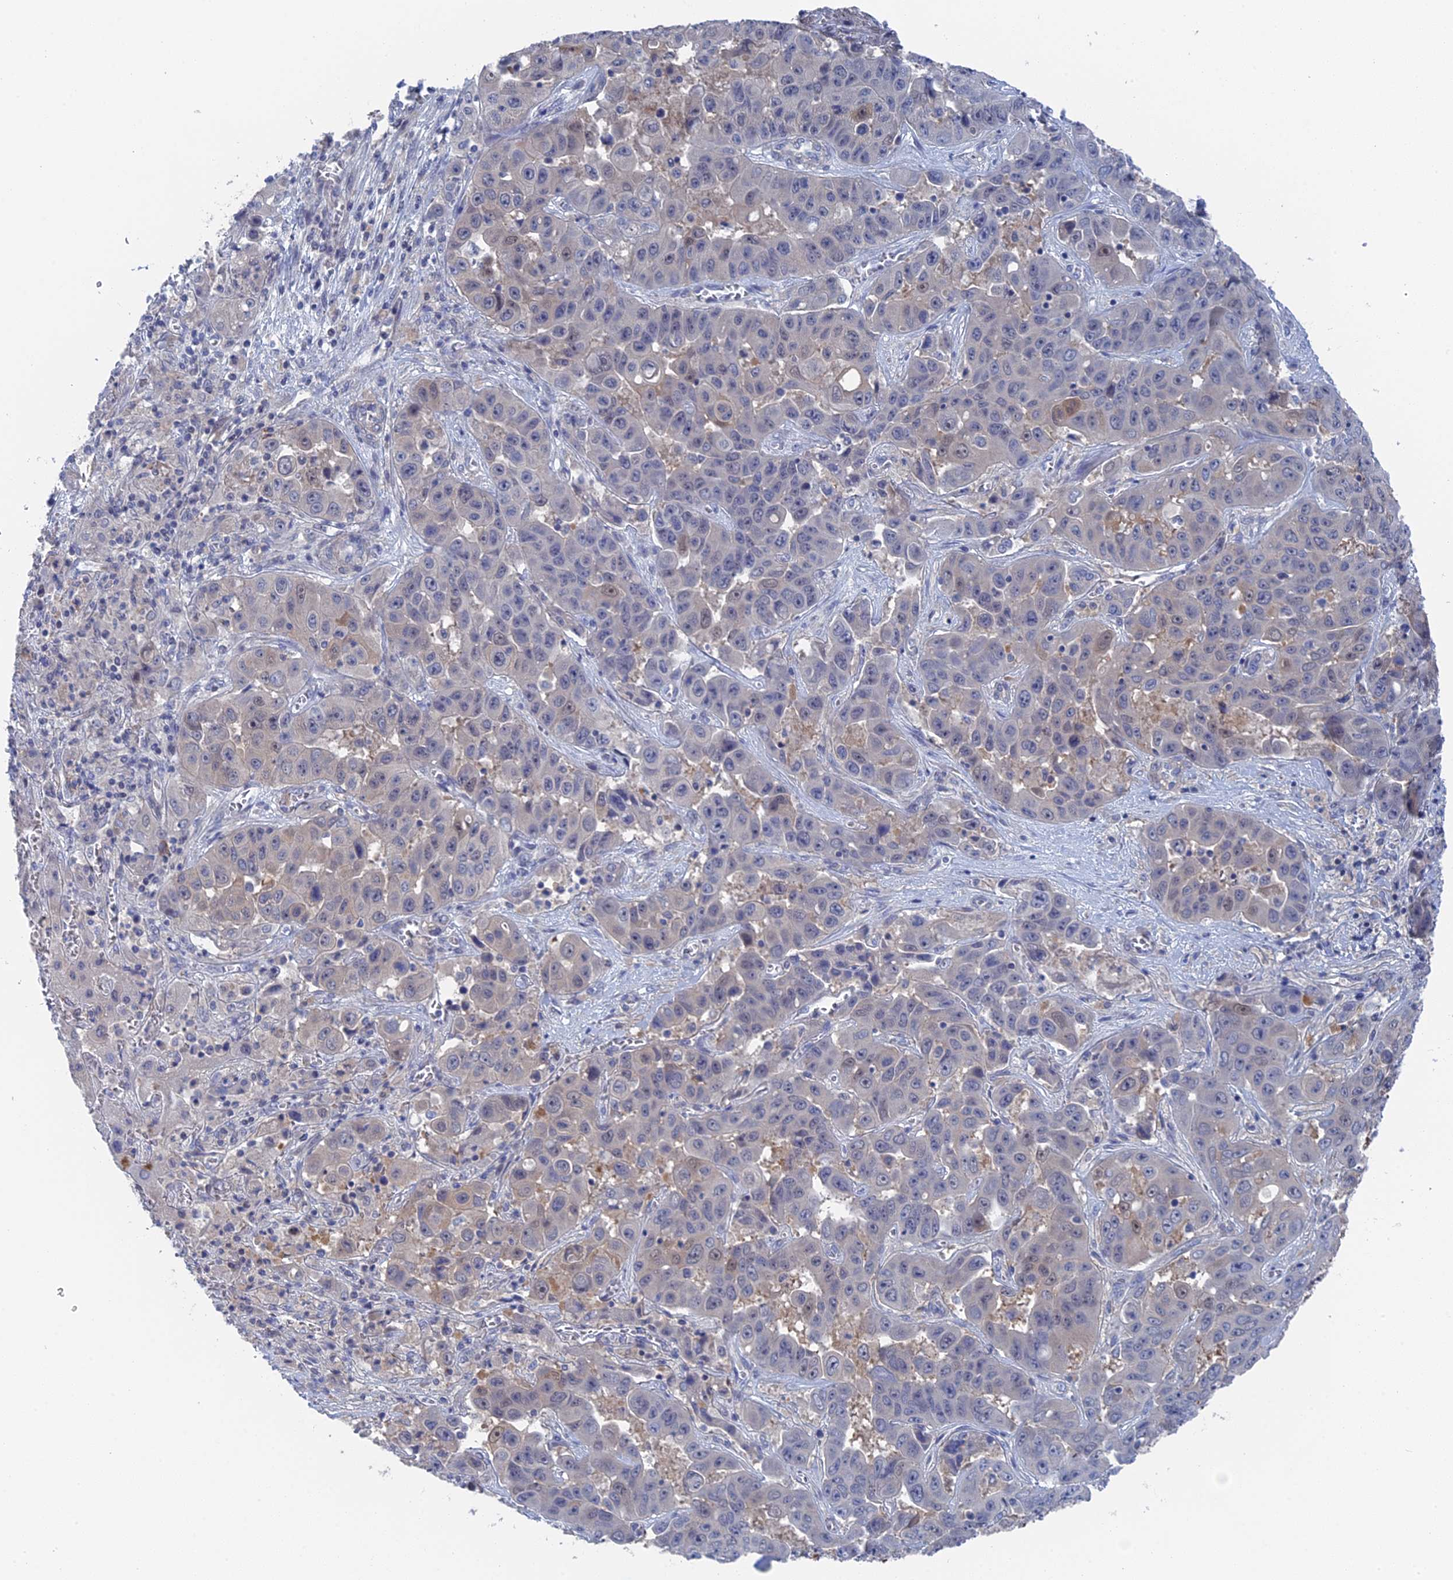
{"staining": {"intensity": "negative", "quantity": "none", "location": "none"}, "tissue": "liver cancer", "cell_type": "Tumor cells", "image_type": "cancer", "snomed": [{"axis": "morphology", "description": "Cholangiocarcinoma"}, {"axis": "topography", "description": "Liver"}], "caption": "DAB immunohistochemical staining of liver cholangiocarcinoma displays no significant positivity in tumor cells.", "gene": "MTHFSD", "patient": {"sex": "female", "age": 52}}